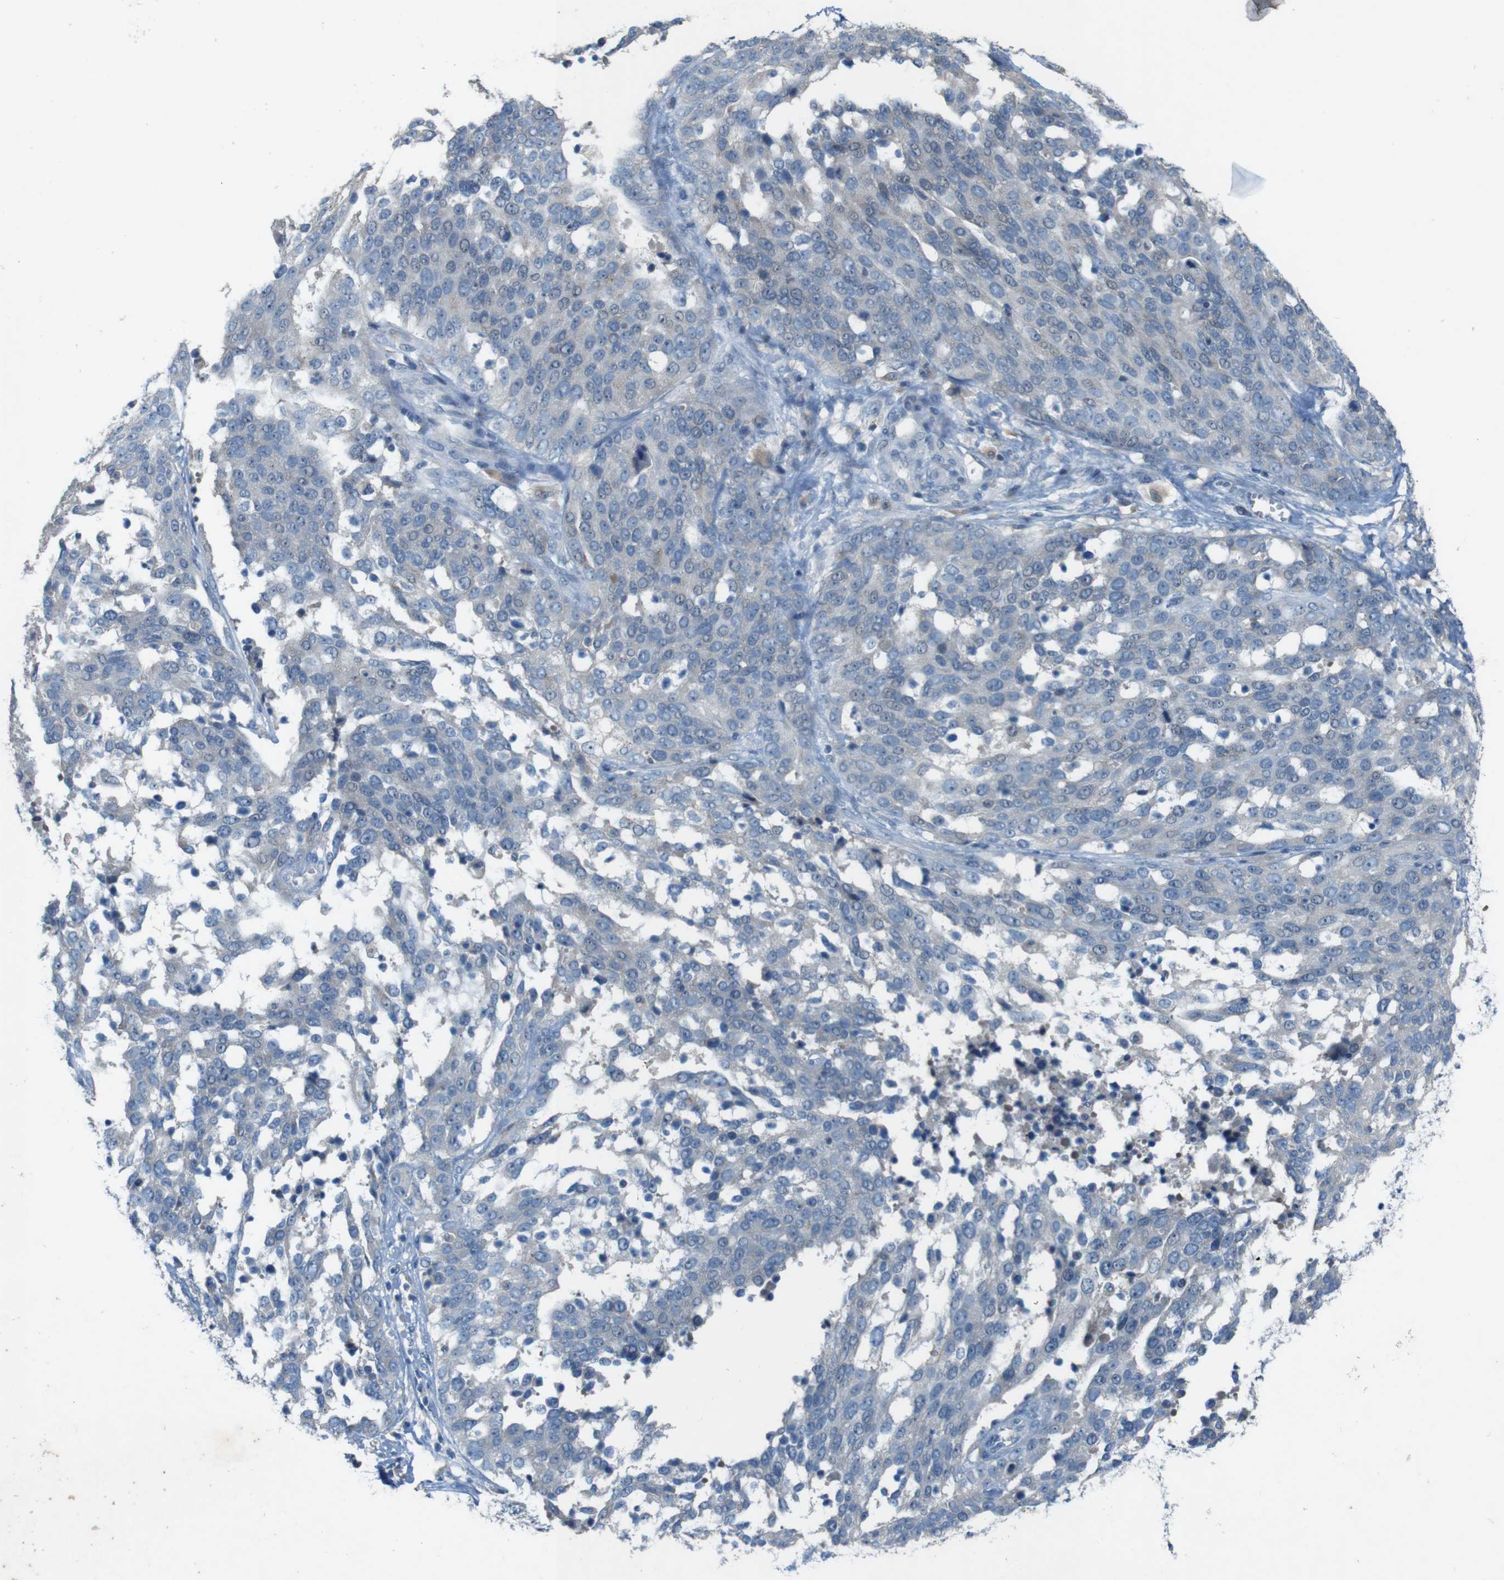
{"staining": {"intensity": "negative", "quantity": "none", "location": "none"}, "tissue": "ovarian cancer", "cell_type": "Tumor cells", "image_type": "cancer", "snomed": [{"axis": "morphology", "description": "Cystadenocarcinoma, serous, NOS"}, {"axis": "topography", "description": "Ovary"}], "caption": "Immunohistochemistry (IHC) histopathology image of neoplastic tissue: human serous cystadenocarcinoma (ovarian) stained with DAB exhibits no significant protein staining in tumor cells. (DAB (3,3'-diaminobenzidine) IHC with hematoxylin counter stain).", "gene": "MOGAT3", "patient": {"sex": "female", "age": 44}}